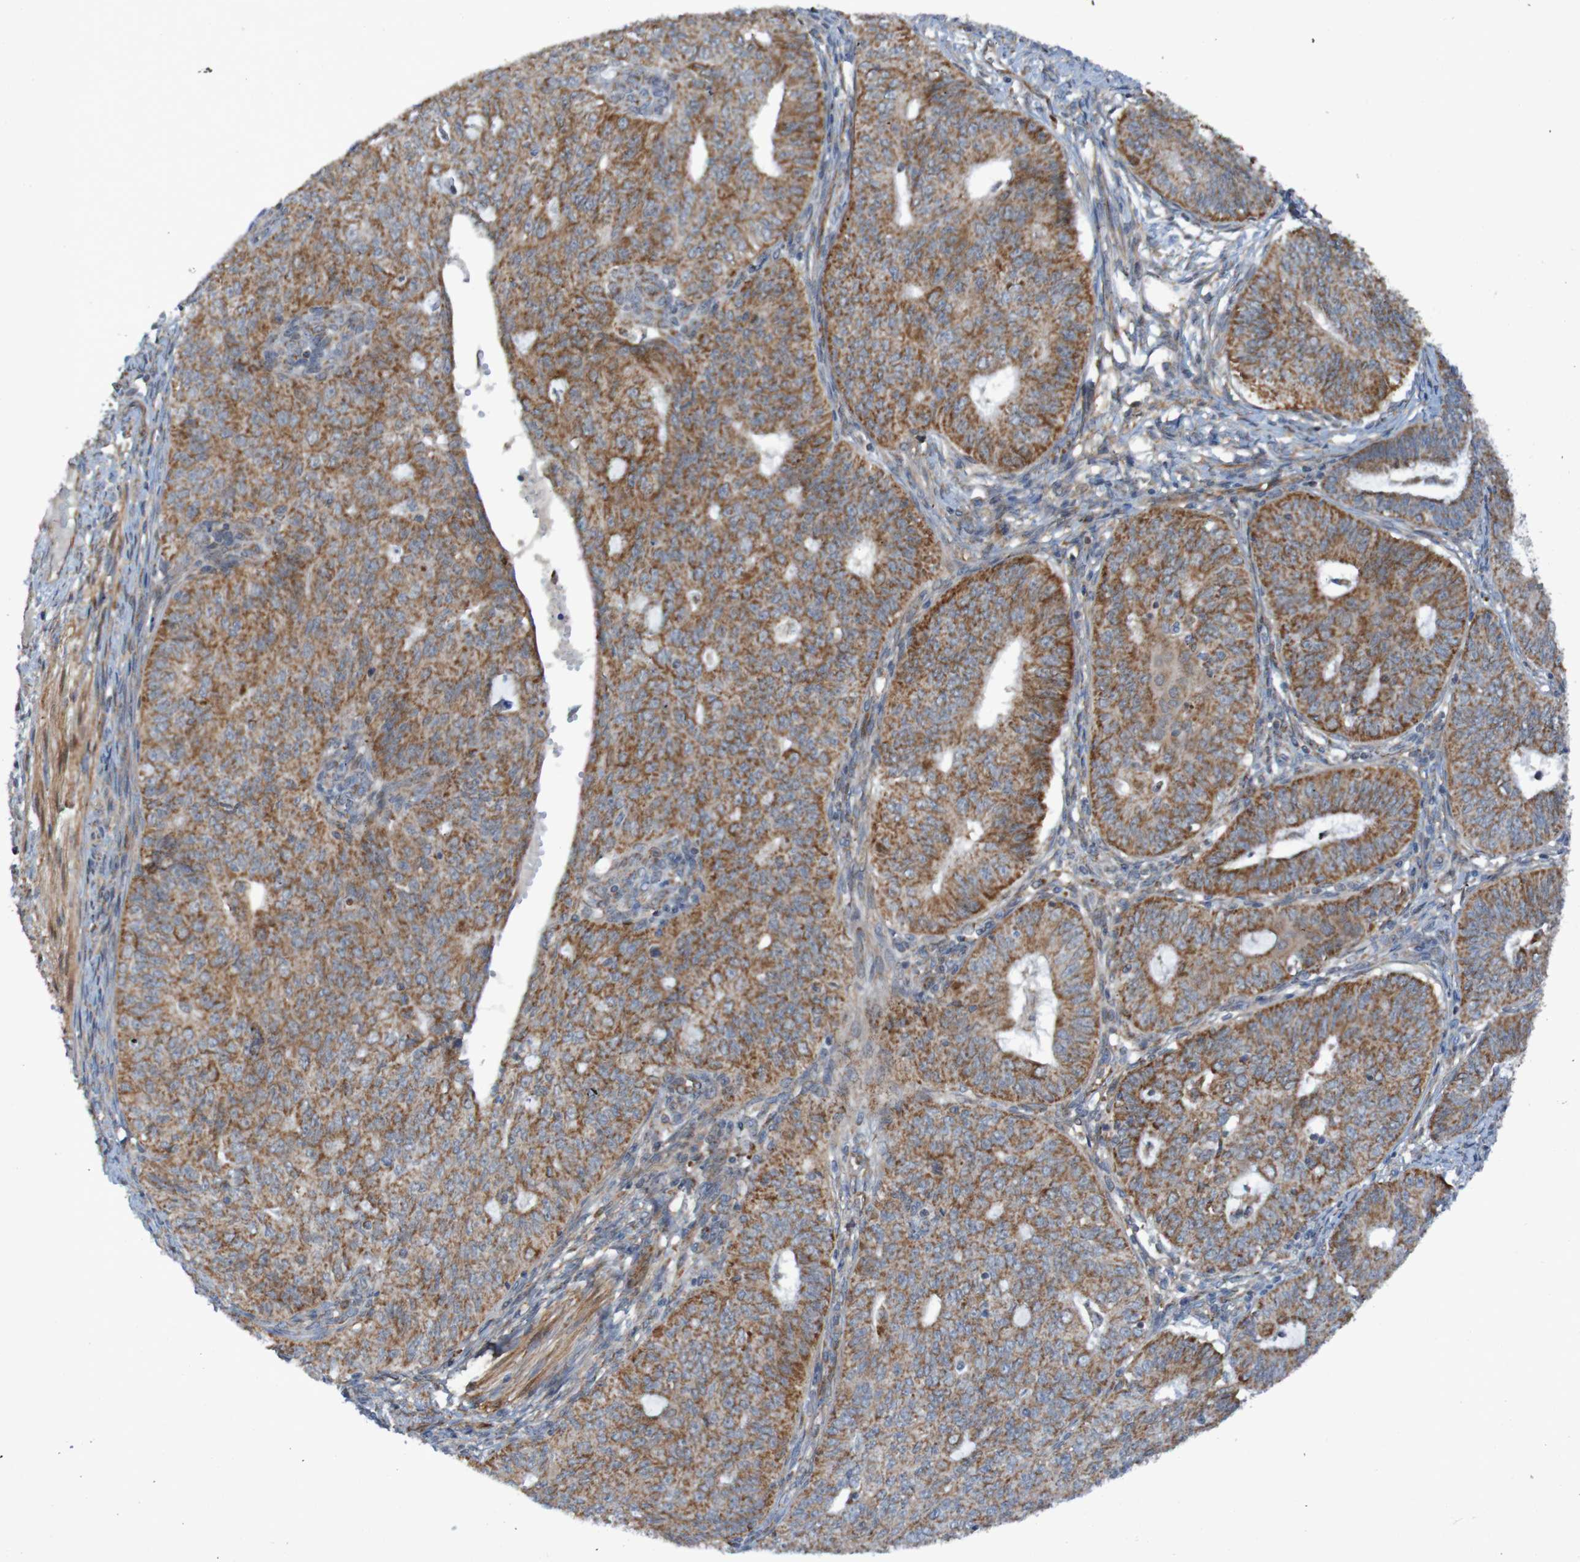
{"staining": {"intensity": "moderate", "quantity": ">75%", "location": "cytoplasmic/membranous"}, "tissue": "endometrial cancer", "cell_type": "Tumor cells", "image_type": "cancer", "snomed": [{"axis": "morphology", "description": "Adenocarcinoma, NOS"}, {"axis": "topography", "description": "Endometrium"}], "caption": "Adenocarcinoma (endometrial) stained with a brown dye shows moderate cytoplasmic/membranous positive staining in about >75% of tumor cells.", "gene": "CCDC51", "patient": {"sex": "female", "age": 32}}